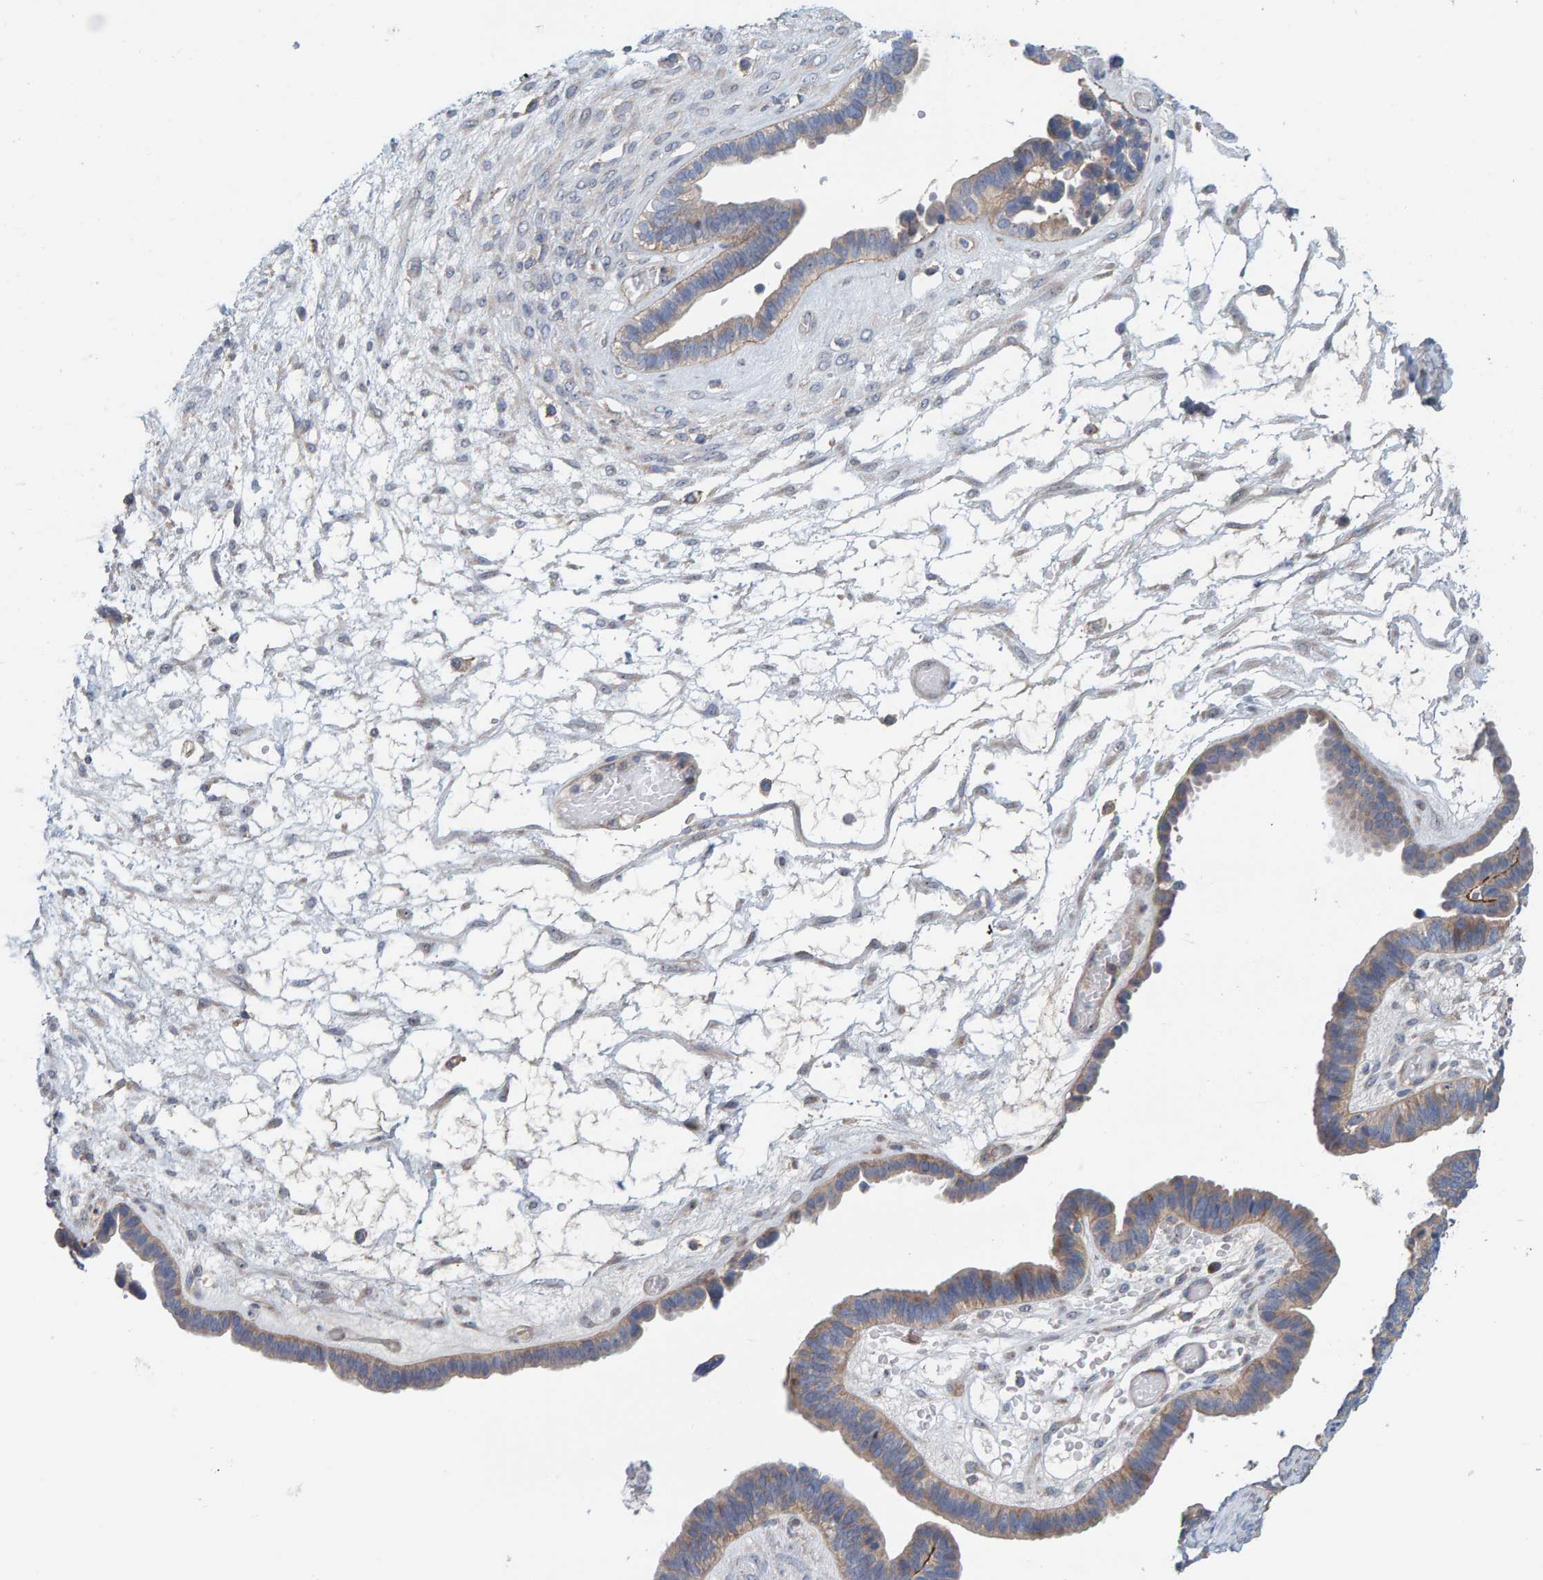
{"staining": {"intensity": "weak", "quantity": "25%-75%", "location": "cytoplasmic/membranous"}, "tissue": "ovarian cancer", "cell_type": "Tumor cells", "image_type": "cancer", "snomed": [{"axis": "morphology", "description": "Cystadenocarcinoma, serous, NOS"}, {"axis": "topography", "description": "Ovary"}], "caption": "Tumor cells display low levels of weak cytoplasmic/membranous positivity in about 25%-75% of cells in serous cystadenocarcinoma (ovarian).", "gene": "CCM2", "patient": {"sex": "female", "age": 56}}